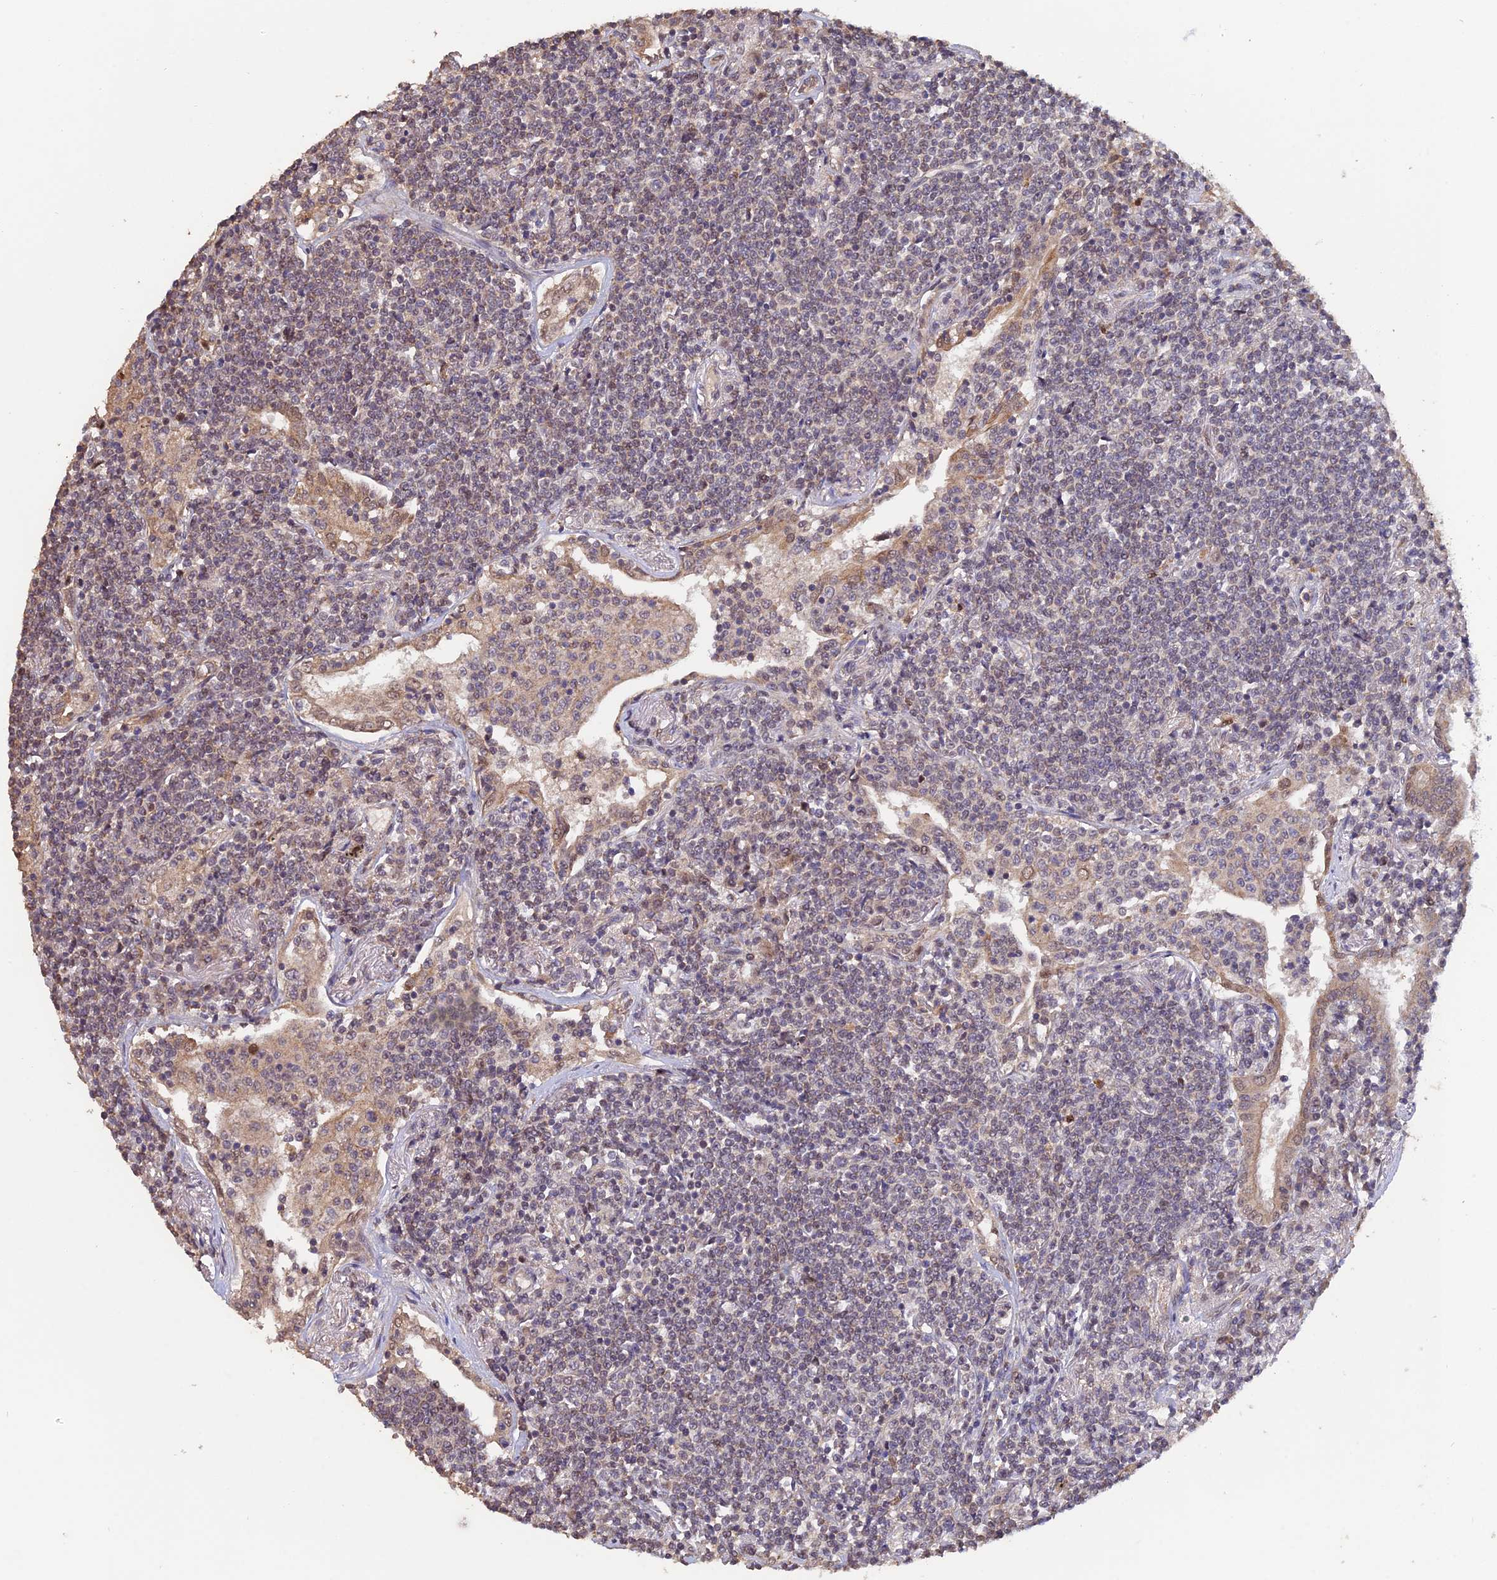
{"staining": {"intensity": "weak", "quantity": "<25%", "location": "nuclear"}, "tissue": "lymphoma", "cell_type": "Tumor cells", "image_type": "cancer", "snomed": [{"axis": "morphology", "description": "Malignant lymphoma, non-Hodgkin's type, Low grade"}, {"axis": "topography", "description": "Lung"}], "caption": "This photomicrograph is of lymphoma stained with immunohistochemistry (IHC) to label a protein in brown with the nuclei are counter-stained blue. There is no staining in tumor cells. (Brightfield microscopy of DAB immunohistochemistry (IHC) at high magnification).", "gene": "ERCC5", "patient": {"sex": "female", "age": 71}}